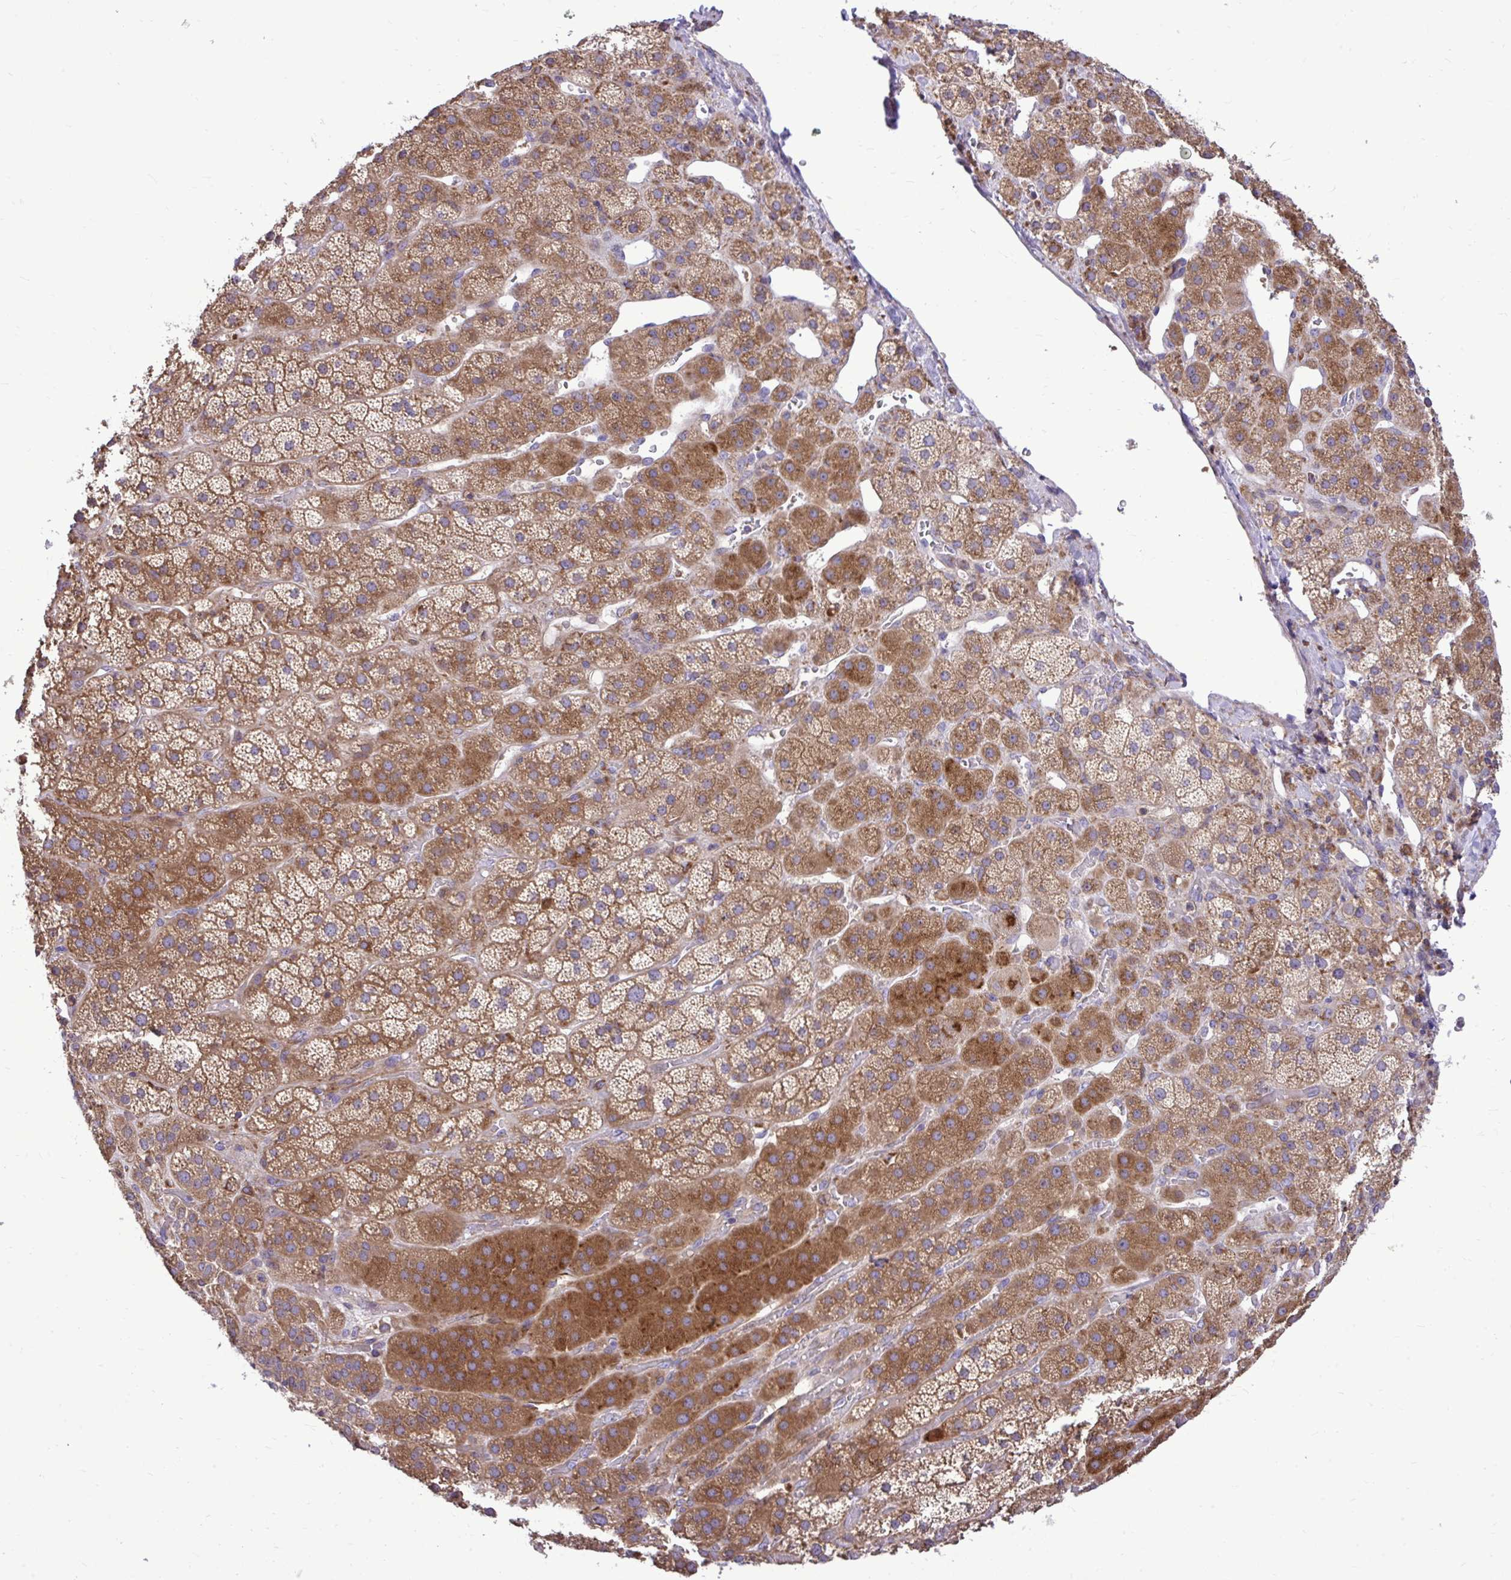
{"staining": {"intensity": "strong", "quantity": "25%-75%", "location": "cytoplasmic/membranous"}, "tissue": "adrenal gland", "cell_type": "Glandular cells", "image_type": "normal", "snomed": [{"axis": "morphology", "description": "Normal tissue, NOS"}, {"axis": "topography", "description": "Adrenal gland"}], "caption": "Protein staining reveals strong cytoplasmic/membranous expression in approximately 25%-75% of glandular cells in normal adrenal gland. Immunohistochemistry stains the protein in brown and the nuclei are stained blue.", "gene": "PAIP2", "patient": {"sex": "male", "age": 57}}